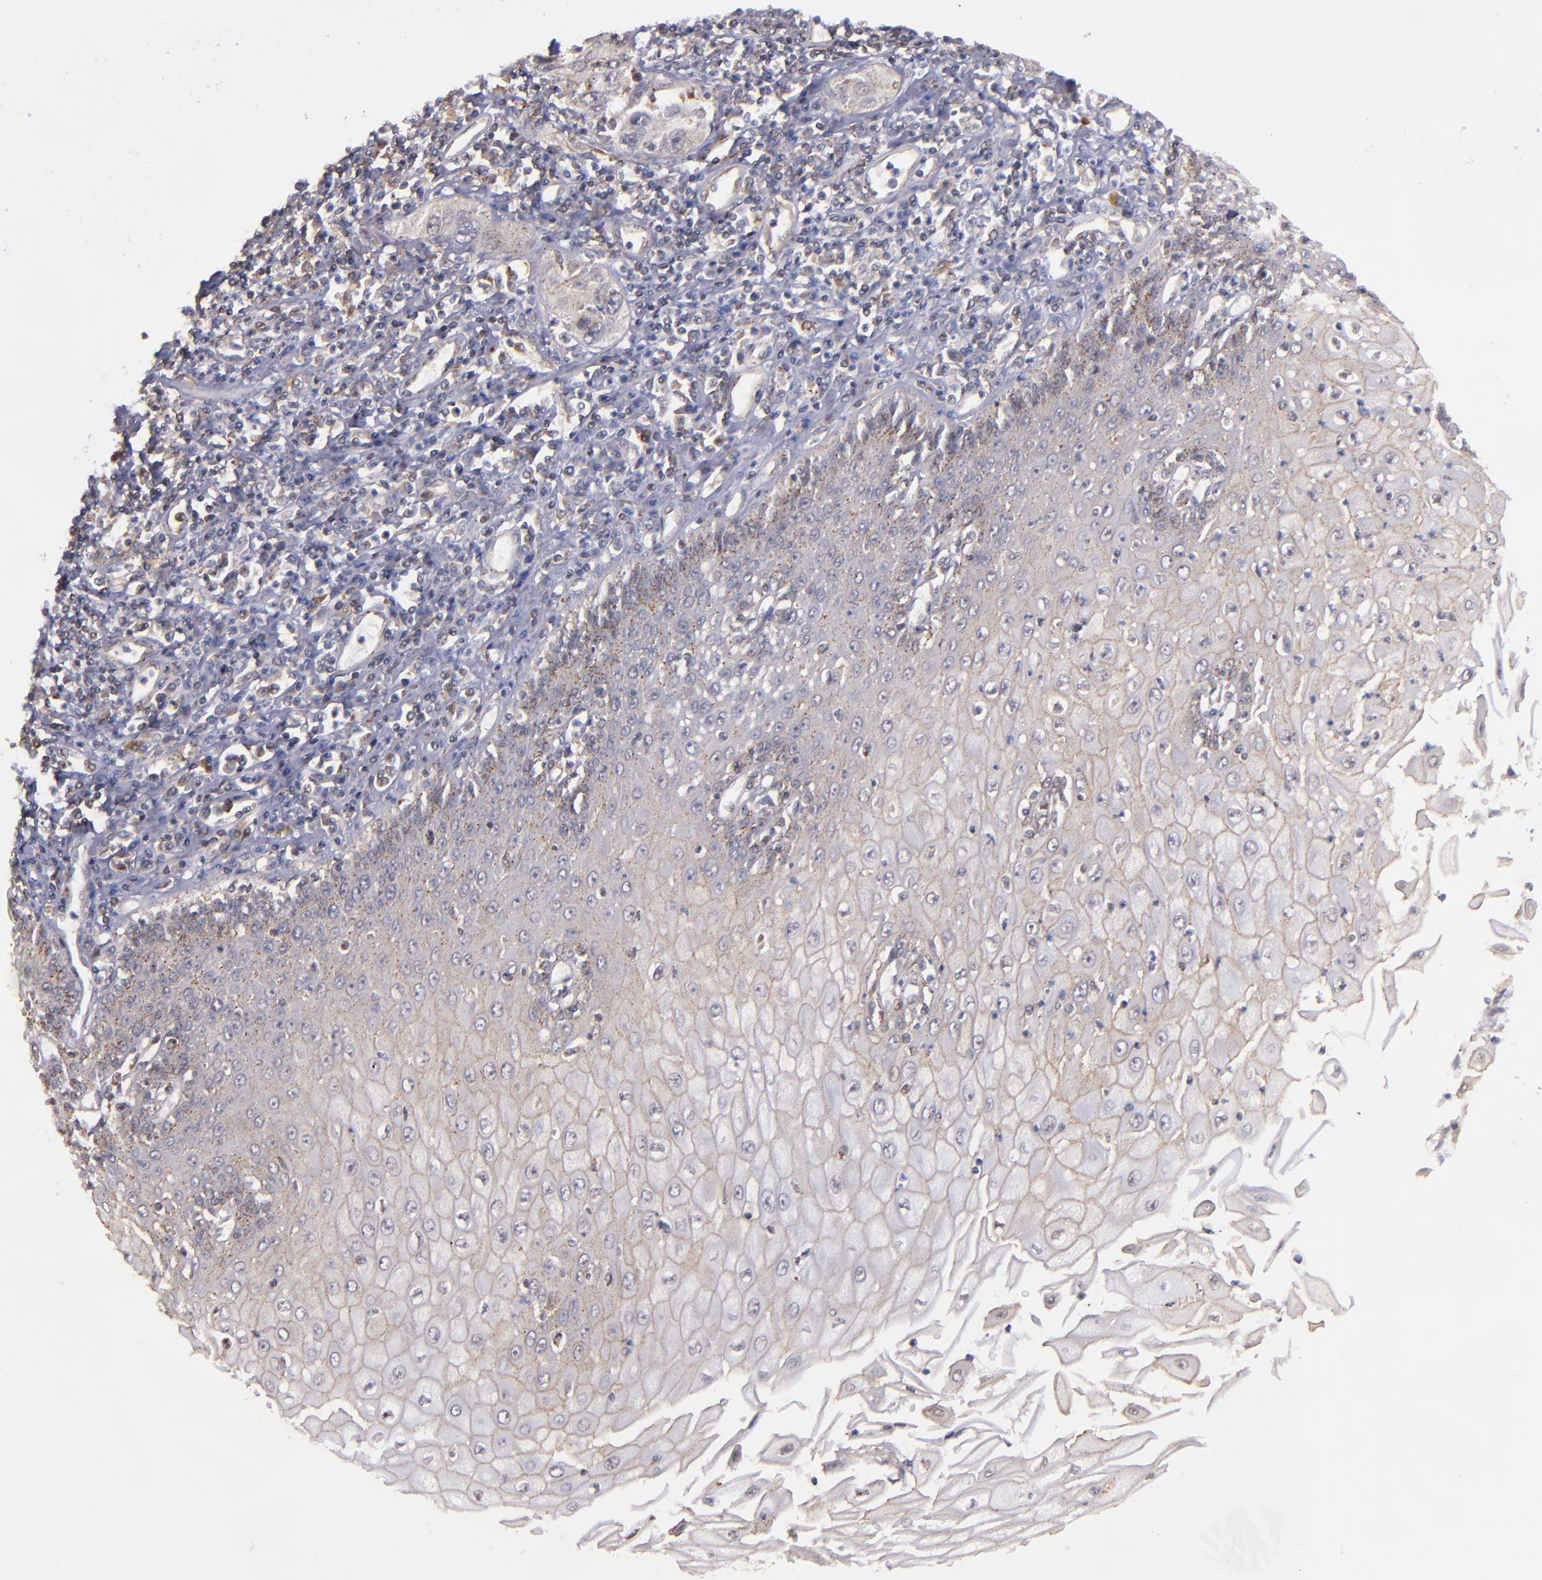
{"staining": {"intensity": "weak", "quantity": "<25%", "location": "cytoplasmic/membranous"}, "tissue": "esophagus", "cell_type": "Squamous epithelial cells", "image_type": "normal", "snomed": [{"axis": "morphology", "description": "Normal tissue, NOS"}, {"axis": "topography", "description": "Esophagus"}], "caption": "Esophagus stained for a protein using IHC exhibits no positivity squamous epithelial cells.", "gene": "ZFYVE1", "patient": {"sex": "male", "age": 65}}